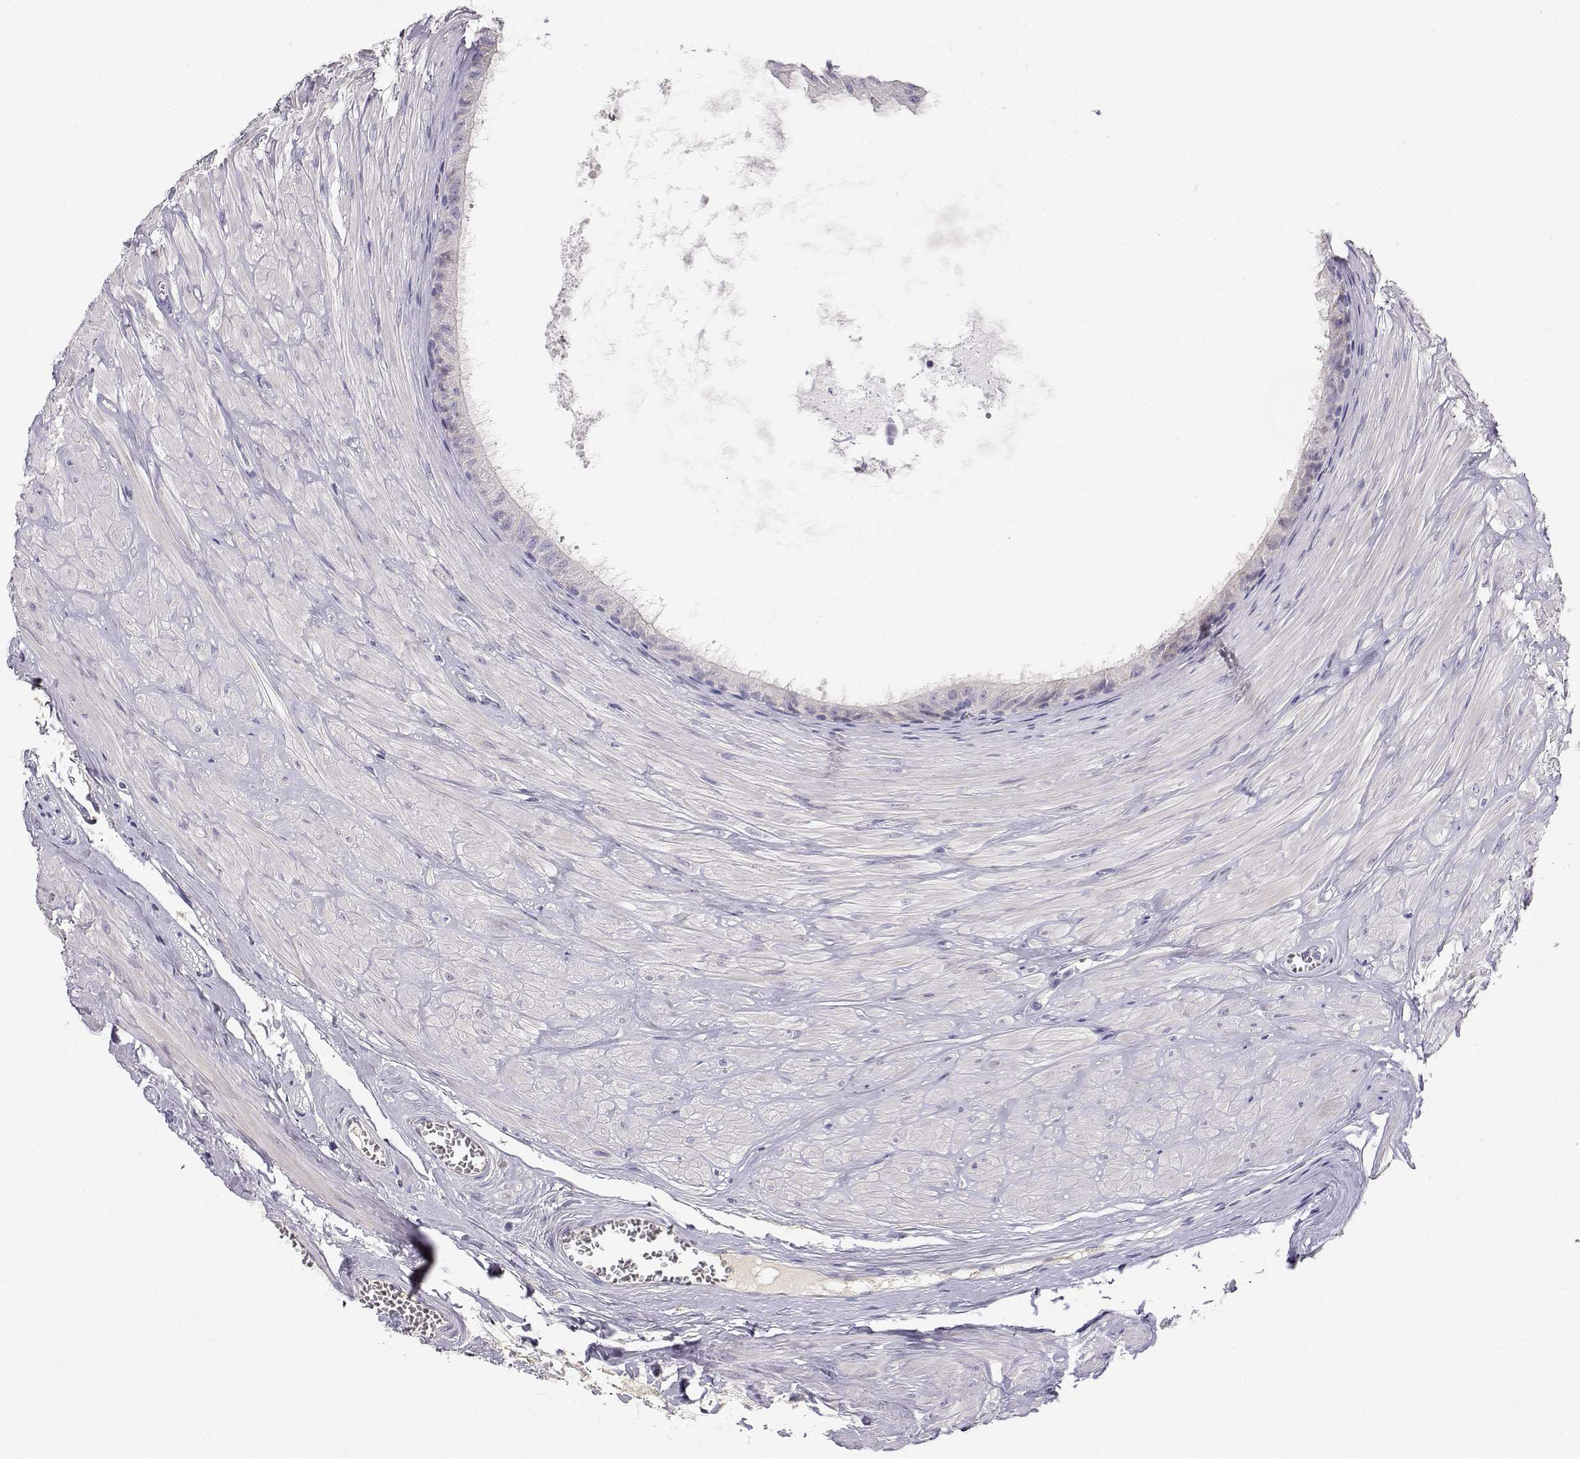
{"staining": {"intensity": "negative", "quantity": "none", "location": "none"}, "tissue": "epididymis", "cell_type": "Glandular cells", "image_type": "normal", "snomed": [{"axis": "morphology", "description": "Normal tissue, NOS"}, {"axis": "topography", "description": "Epididymis"}], "caption": "DAB immunohistochemical staining of unremarkable epididymis shows no significant expression in glandular cells.", "gene": "CDHR1", "patient": {"sex": "male", "age": 37}}